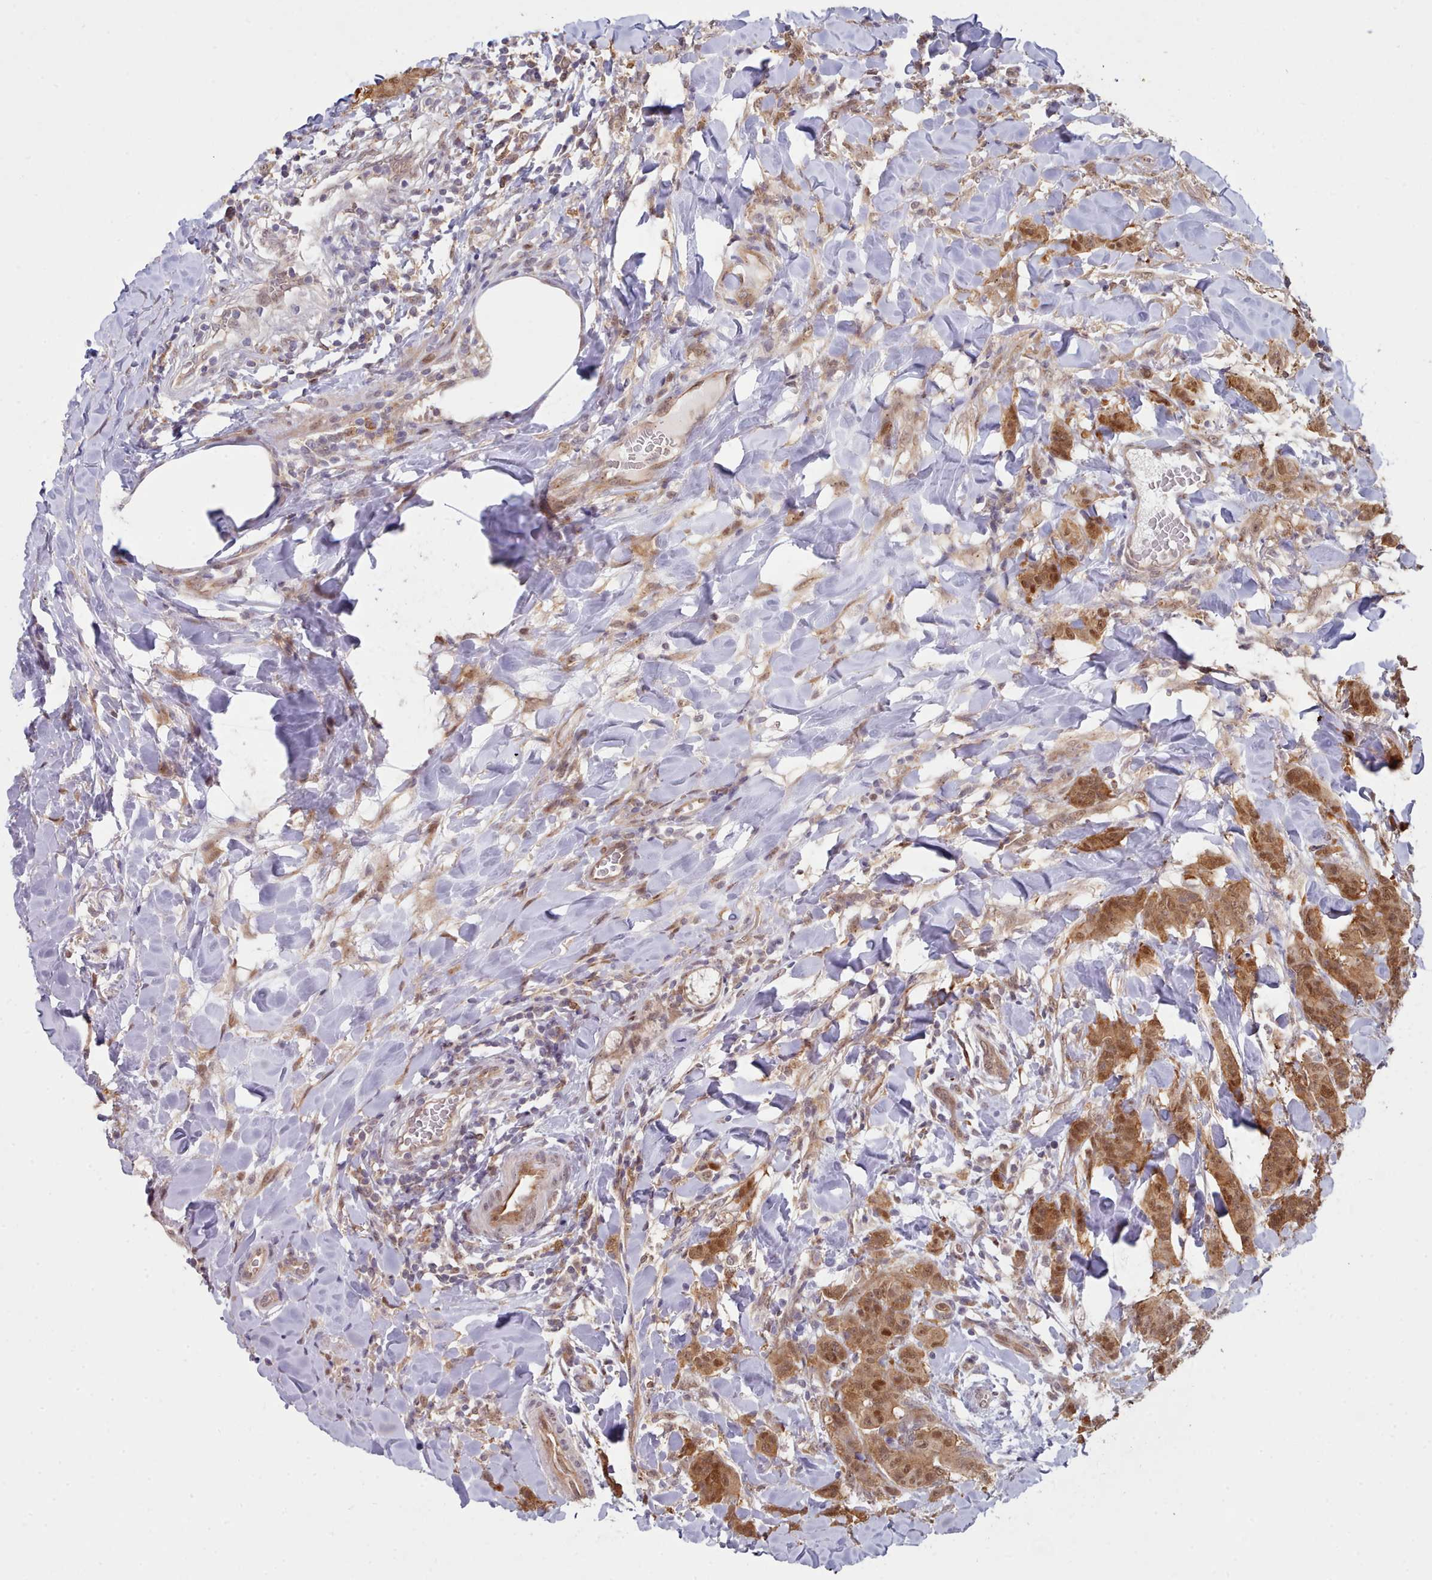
{"staining": {"intensity": "strong", "quantity": ">75%", "location": "cytoplasmic/membranous,nuclear"}, "tissue": "breast cancer", "cell_type": "Tumor cells", "image_type": "cancer", "snomed": [{"axis": "morphology", "description": "Duct carcinoma"}, {"axis": "topography", "description": "Breast"}], "caption": "Immunohistochemical staining of human invasive ductal carcinoma (breast) reveals strong cytoplasmic/membranous and nuclear protein staining in about >75% of tumor cells. The protein of interest is stained brown, and the nuclei are stained in blue (DAB (3,3'-diaminobenzidine) IHC with brightfield microscopy, high magnification).", "gene": "CES3", "patient": {"sex": "female", "age": 40}}